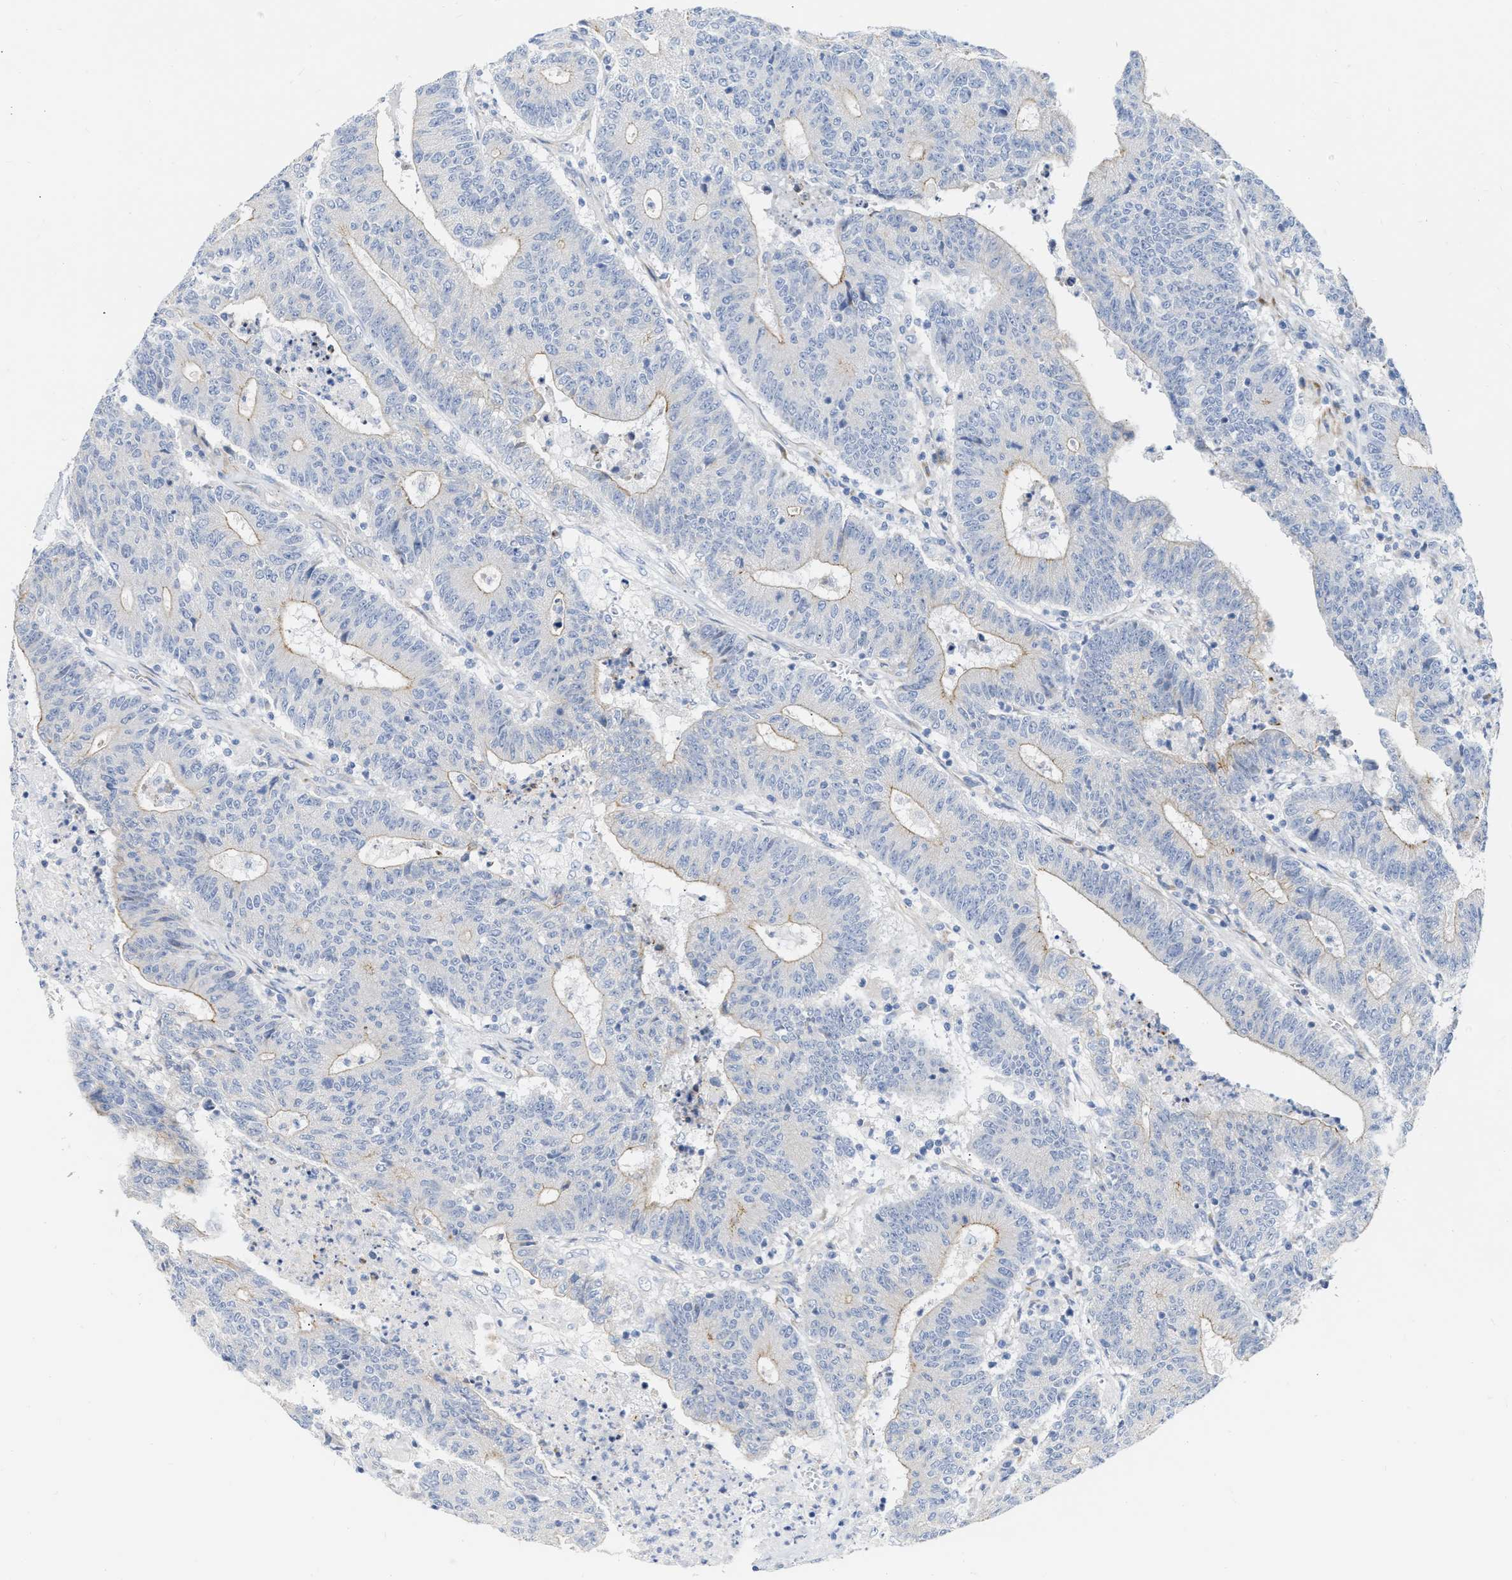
{"staining": {"intensity": "weak", "quantity": "<25%", "location": "cytoplasmic/membranous"}, "tissue": "colorectal cancer", "cell_type": "Tumor cells", "image_type": "cancer", "snomed": [{"axis": "morphology", "description": "Normal tissue, NOS"}, {"axis": "morphology", "description": "Adenocarcinoma, NOS"}, {"axis": "topography", "description": "Colon"}], "caption": "The IHC photomicrograph has no significant expression in tumor cells of colorectal cancer (adenocarcinoma) tissue.", "gene": "FHL1", "patient": {"sex": "female", "age": 75}}